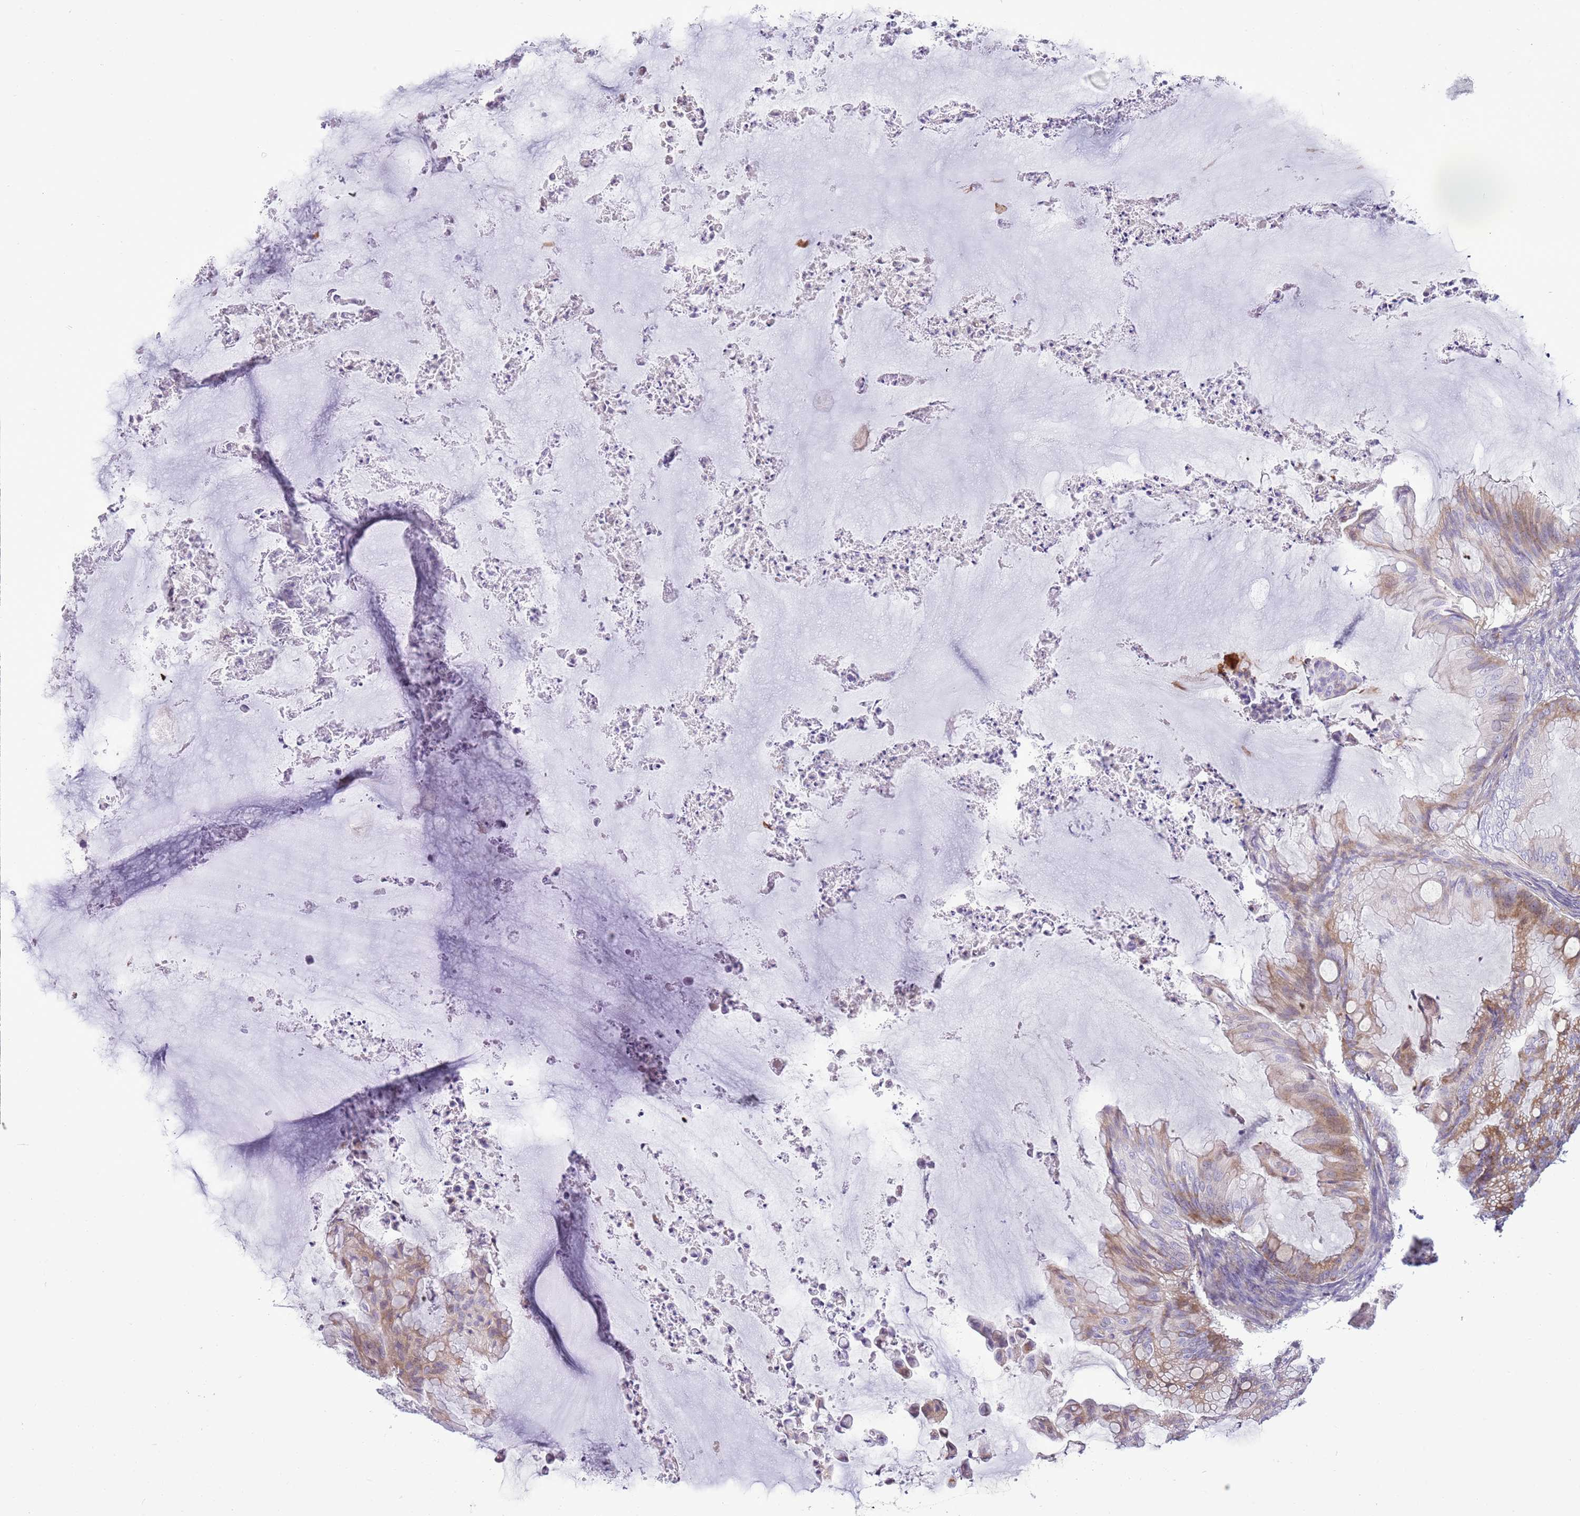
{"staining": {"intensity": "moderate", "quantity": "<25%", "location": "cytoplasmic/membranous"}, "tissue": "ovarian cancer", "cell_type": "Tumor cells", "image_type": "cancer", "snomed": [{"axis": "morphology", "description": "Cystadenocarcinoma, mucinous, NOS"}, {"axis": "topography", "description": "Ovary"}], "caption": "A low amount of moderate cytoplasmic/membranous staining is appreciated in approximately <25% of tumor cells in ovarian mucinous cystadenocarcinoma tissue. The staining was performed using DAB (3,3'-diaminobenzidine) to visualize the protein expression in brown, while the nuclei were stained in blue with hematoxylin (Magnification: 20x).", "gene": "CHAC2", "patient": {"sex": "female", "age": 71}}